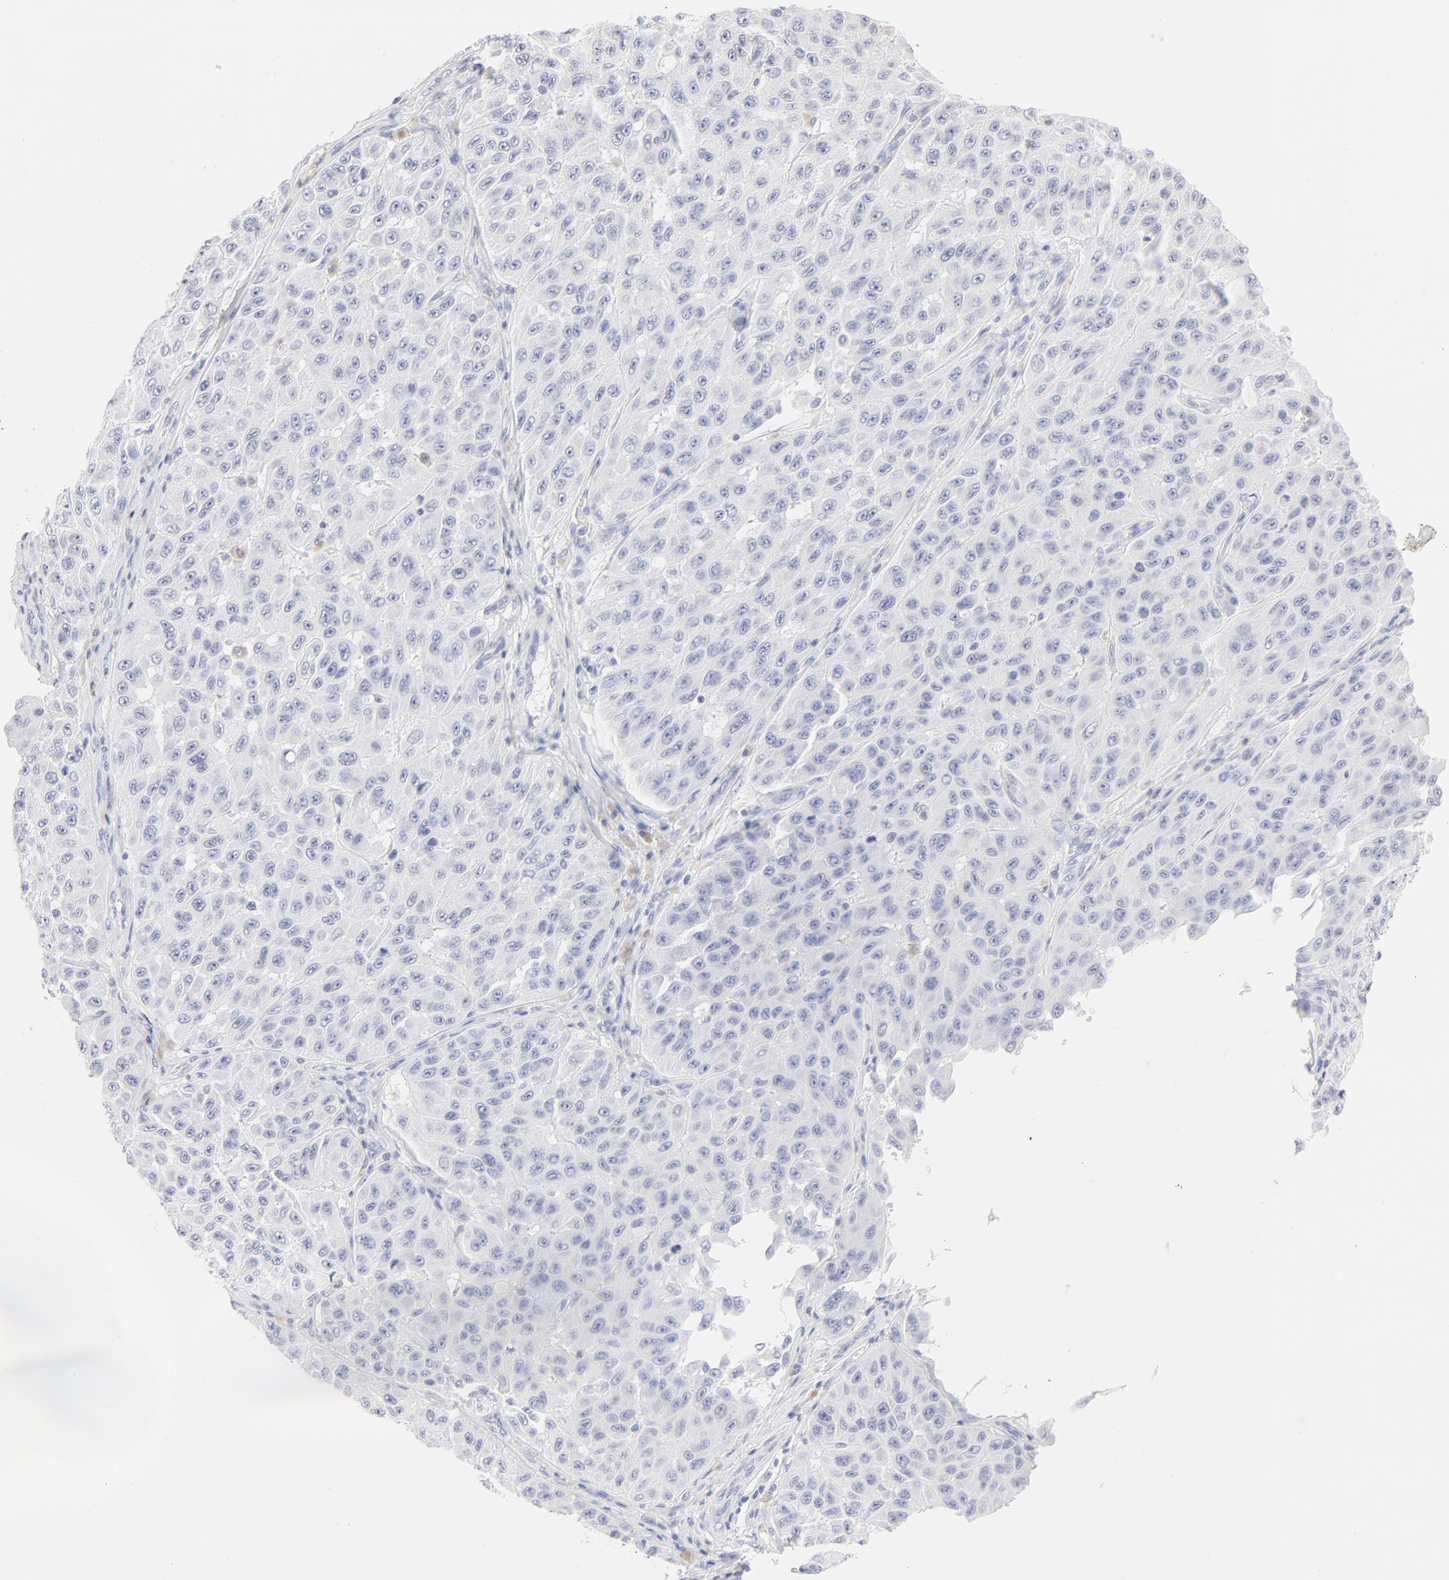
{"staining": {"intensity": "negative", "quantity": "none", "location": "none"}, "tissue": "melanoma", "cell_type": "Tumor cells", "image_type": "cancer", "snomed": [{"axis": "morphology", "description": "Malignant melanoma, NOS"}, {"axis": "topography", "description": "Skin"}], "caption": "The image displays no staining of tumor cells in melanoma.", "gene": "ELF3", "patient": {"sex": "male", "age": 30}}